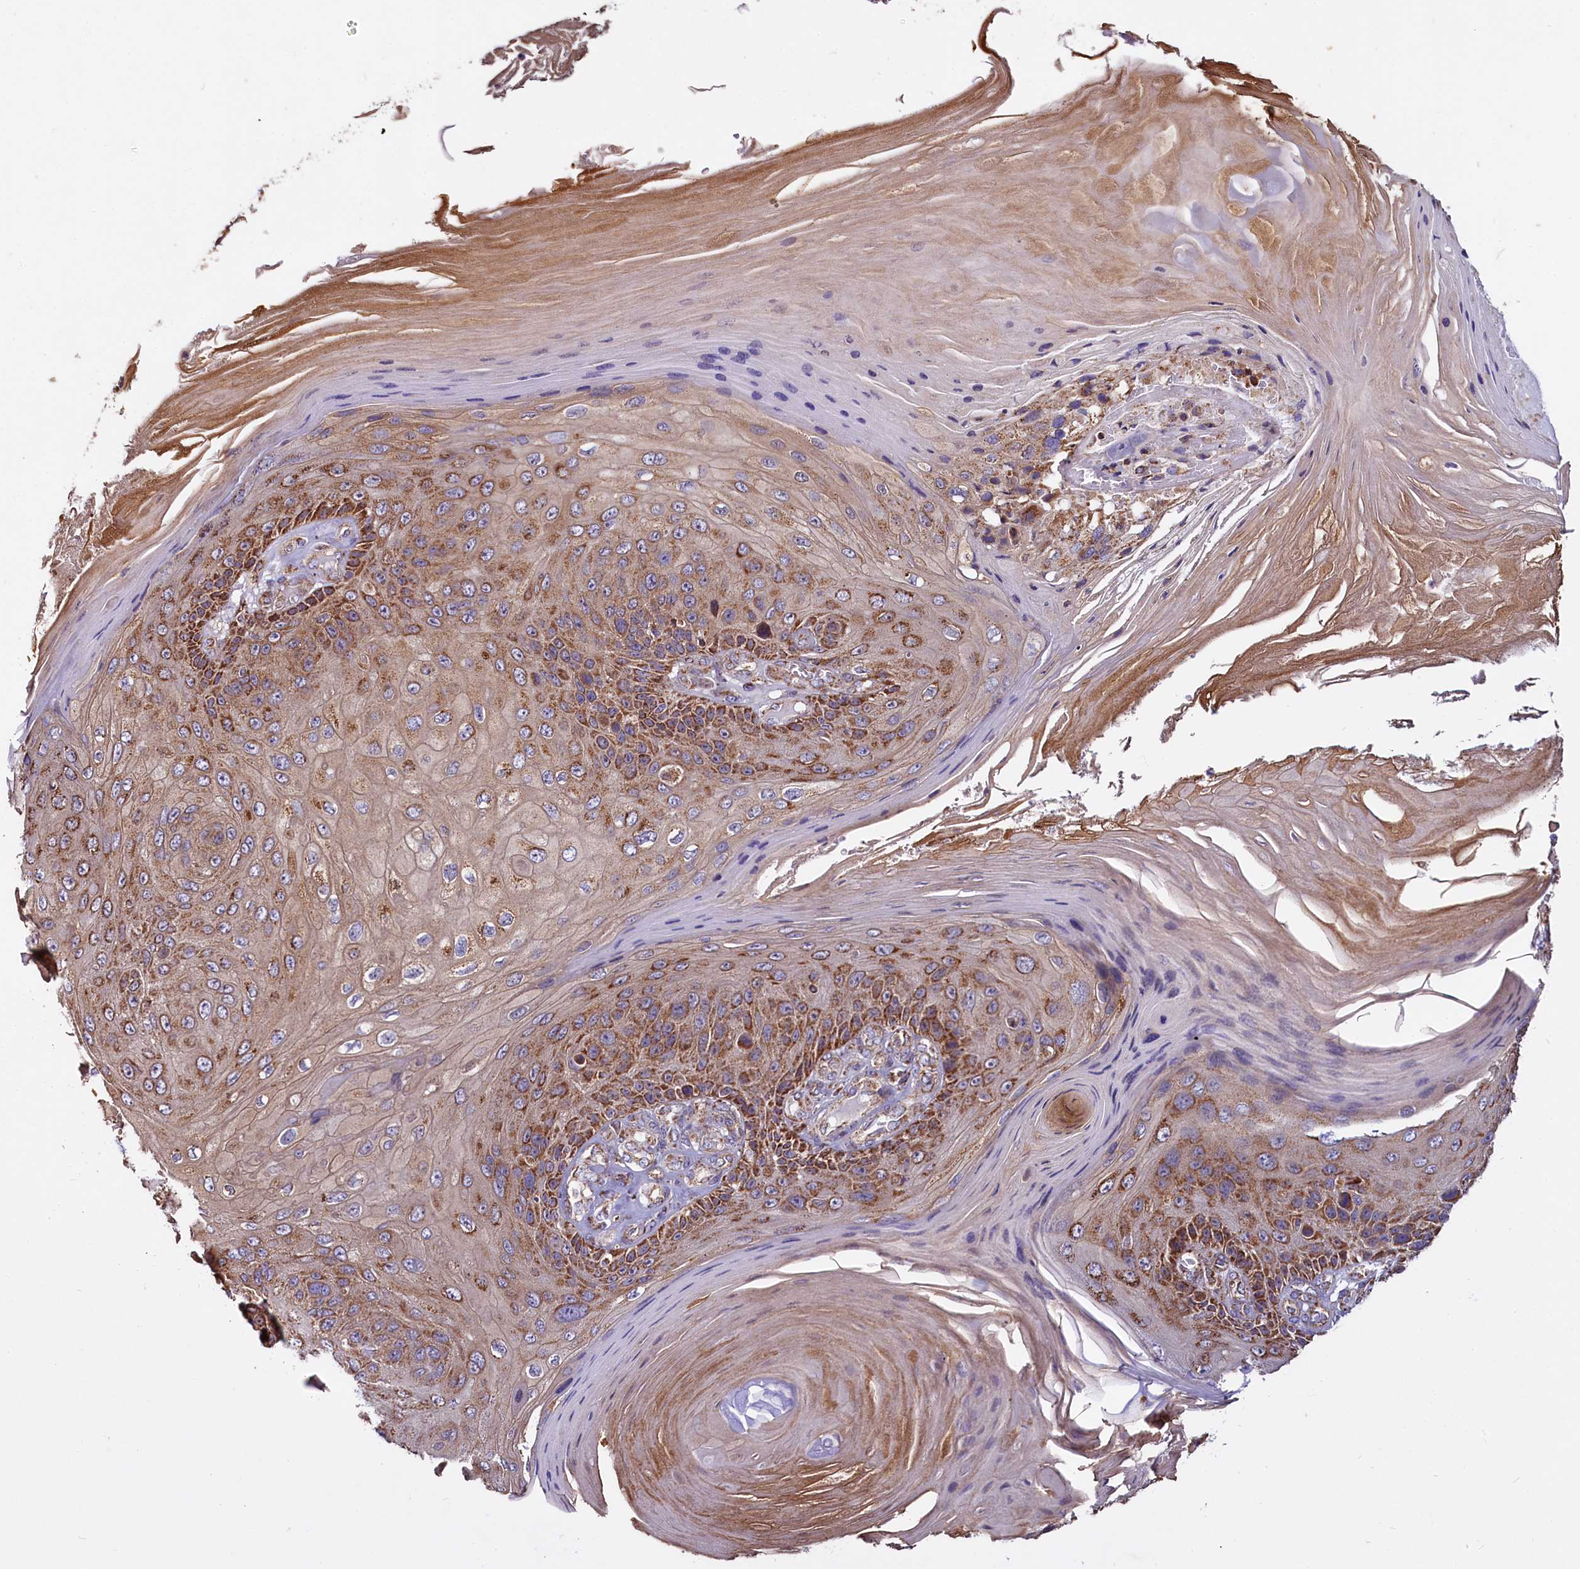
{"staining": {"intensity": "strong", "quantity": ">75%", "location": "cytoplasmic/membranous"}, "tissue": "skin cancer", "cell_type": "Tumor cells", "image_type": "cancer", "snomed": [{"axis": "morphology", "description": "Squamous cell carcinoma, NOS"}, {"axis": "topography", "description": "Skin"}], "caption": "Immunohistochemistry histopathology image of neoplastic tissue: squamous cell carcinoma (skin) stained using immunohistochemistry exhibits high levels of strong protein expression localized specifically in the cytoplasmic/membranous of tumor cells, appearing as a cytoplasmic/membranous brown color.", "gene": "NUDT15", "patient": {"sex": "female", "age": 88}}